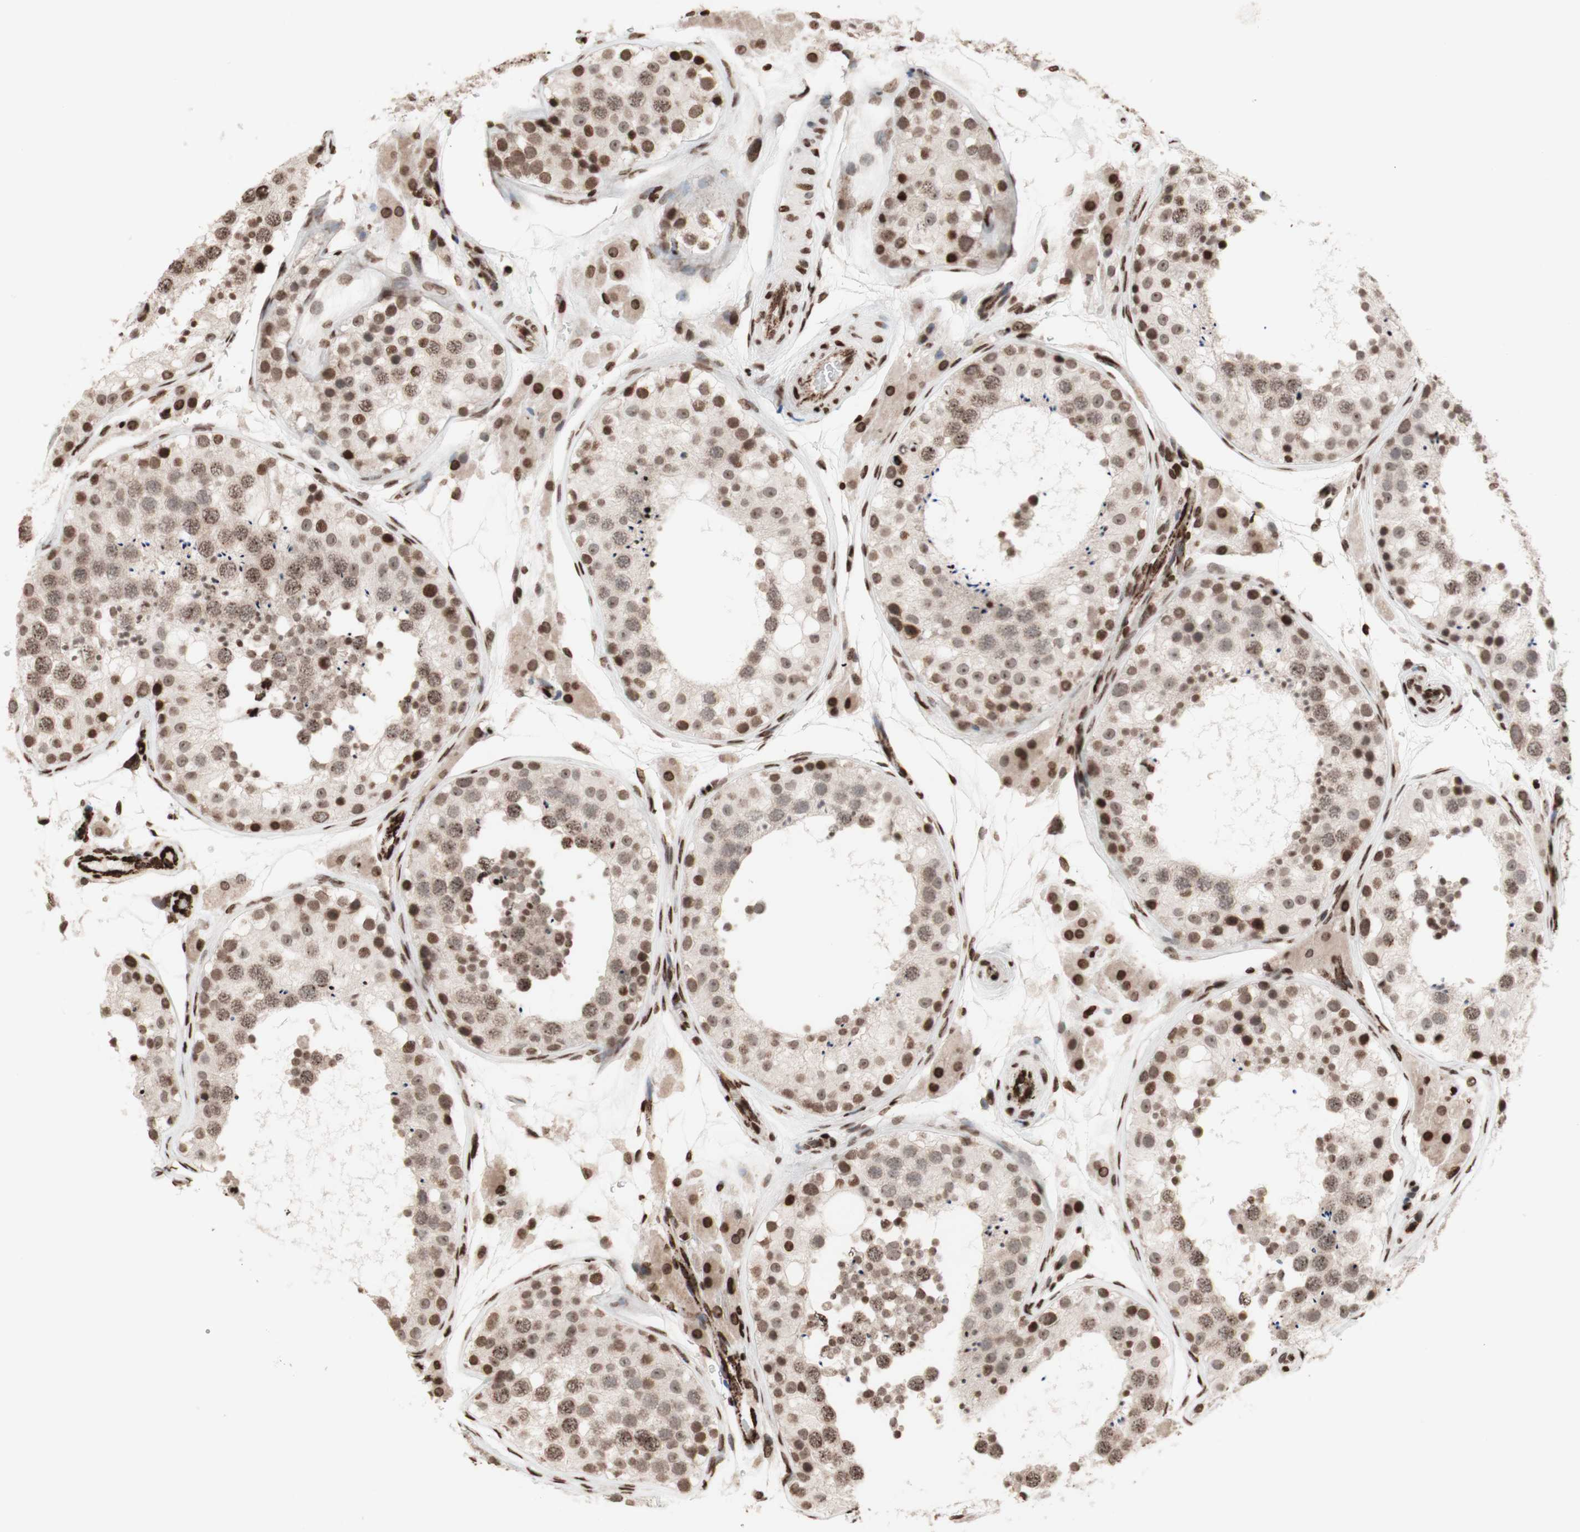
{"staining": {"intensity": "moderate", "quantity": ">75%", "location": "nuclear"}, "tissue": "testis", "cell_type": "Cells in seminiferous ducts", "image_type": "normal", "snomed": [{"axis": "morphology", "description": "Normal tissue, NOS"}, {"axis": "topography", "description": "Testis"}], "caption": "Normal testis was stained to show a protein in brown. There is medium levels of moderate nuclear expression in about >75% of cells in seminiferous ducts. (DAB (3,3'-diaminobenzidine) IHC, brown staining for protein, blue staining for nuclei).", "gene": "NCAPD2", "patient": {"sex": "male", "age": 26}}